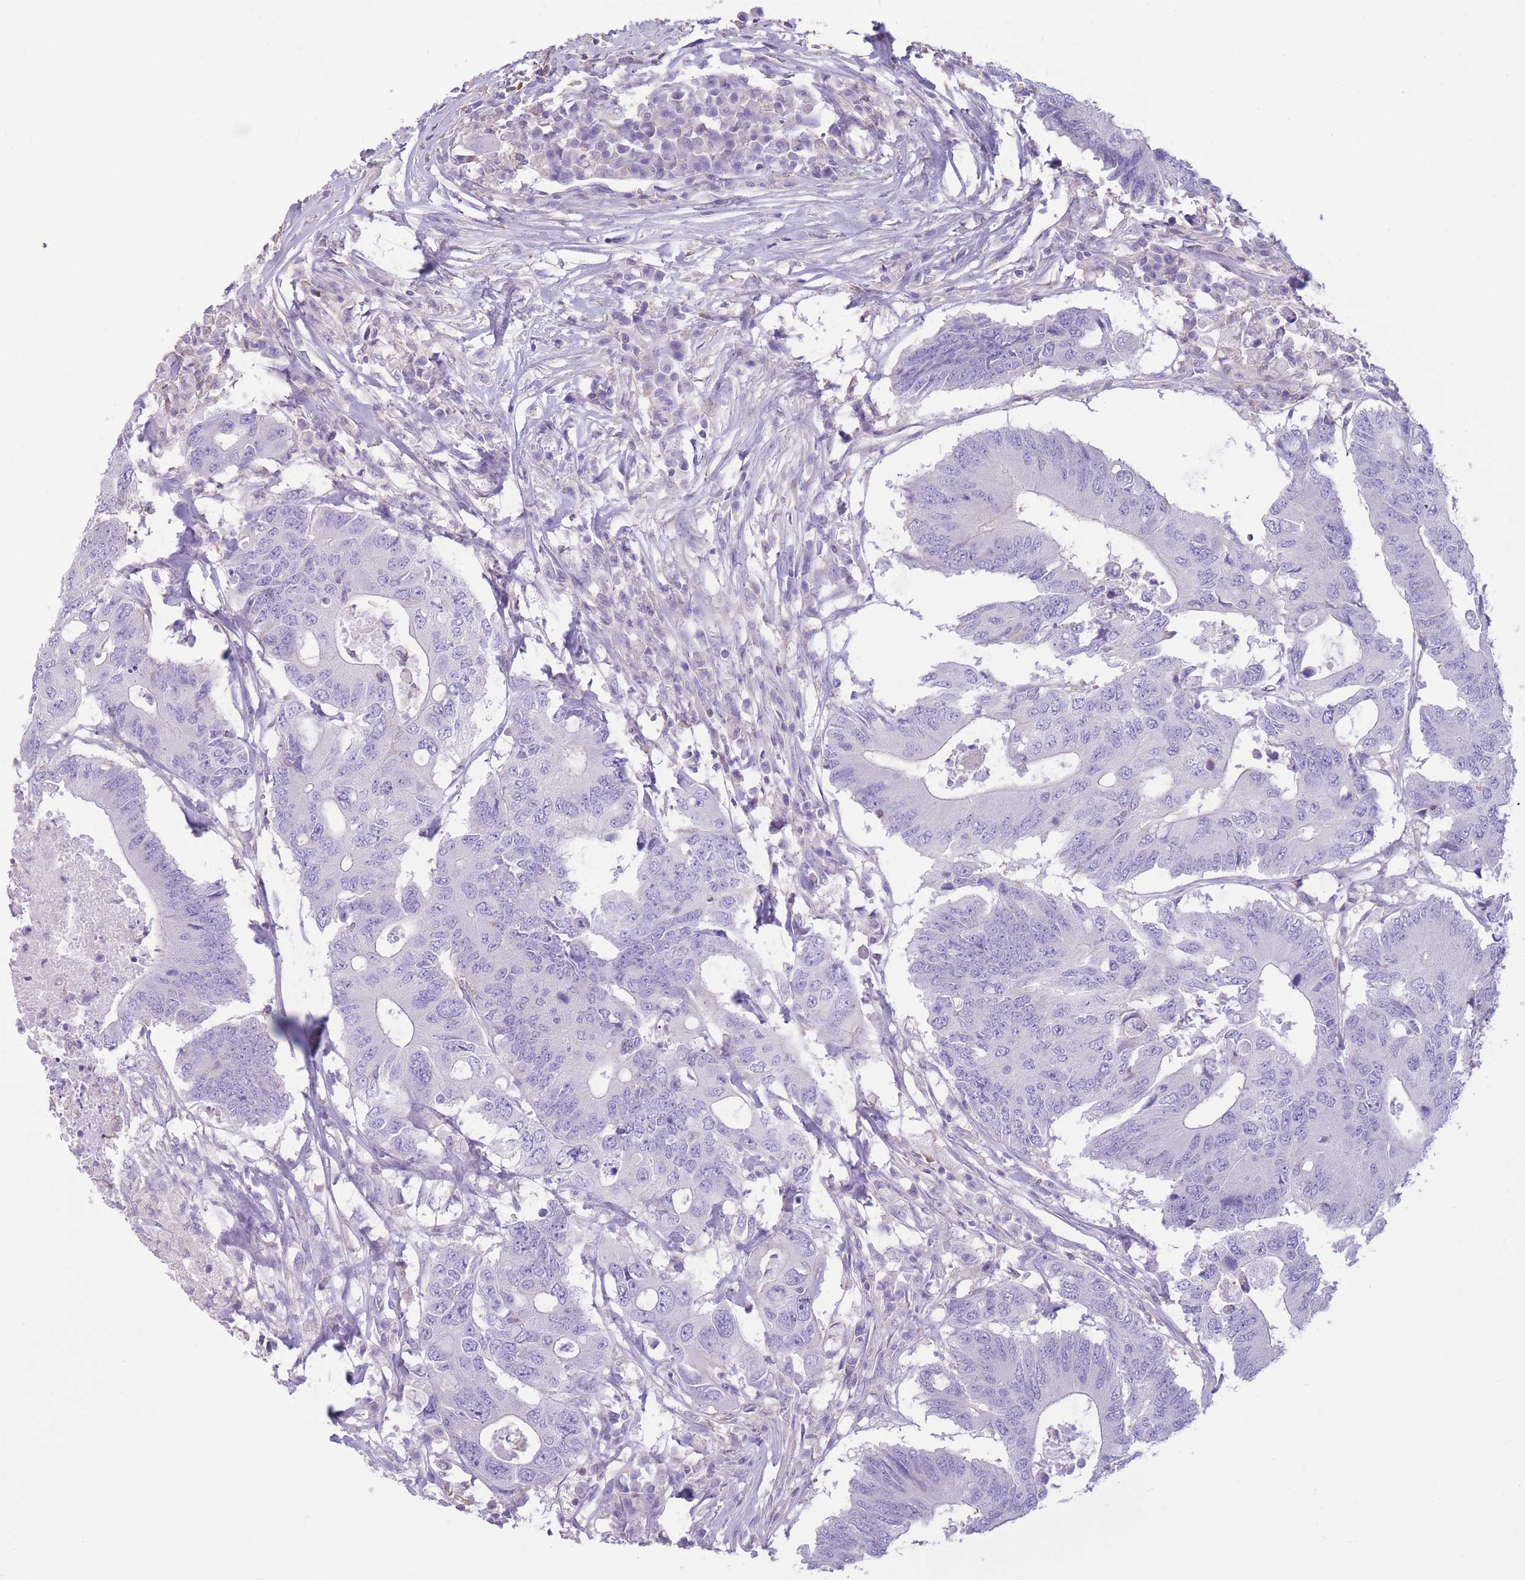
{"staining": {"intensity": "negative", "quantity": "none", "location": "none"}, "tissue": "colorectal cancer", "cell_type": "Tumor cells", "image_type": "cancer", "snomed": [{"axis": "morphology", "description": "Adenocarcinoma, NOS"}, {"axis": "topography", "description": "Colon"}], "caption": "Protein analysis of colorectal adenocarcinoma displays no significant staining in tumor cells. Nuclei are stained in blue.", "gene": "PDHA1", "patient": {"sex": "male", "age": 71}}